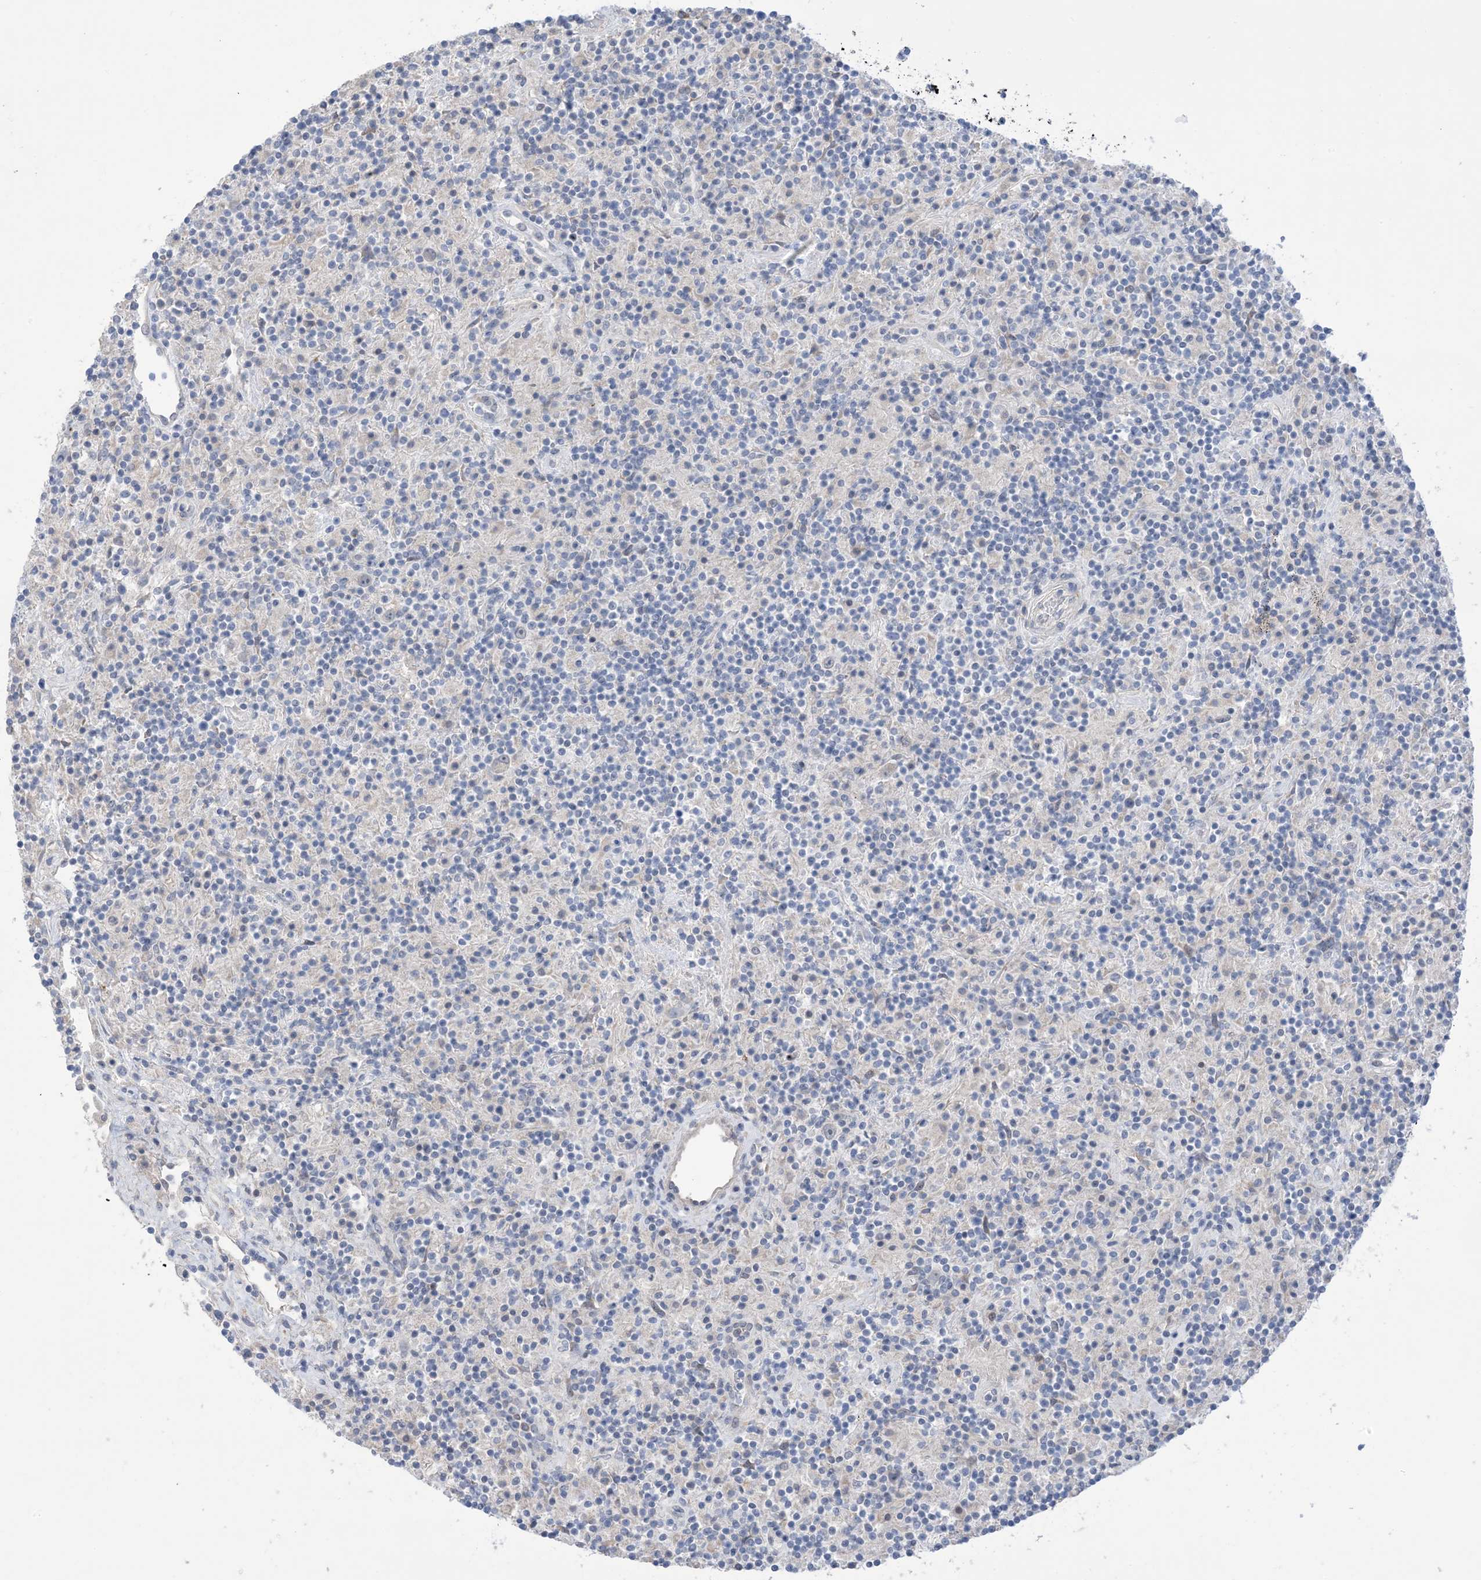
{"staining": {"intensity": "negative", "quantity": "none", "location": "none"}, "tissue": "lymphoma", "cell_type": "Tumor cells", "image_type": "cancer", "snomed": [{"axis": "morphology", "description": "Hodgkin's disease, NOS"}, {"axis": "topography", "description": "Lymph node"}], "caption": "Tumor cells show no significant protein staining in Hodgkin's disease. (DAB (3,3'-diaminobenzidine) immunohistochemistry, high magnification).", "gene": "TTYH1", "patient": {"sex": "male", "age": 70}}